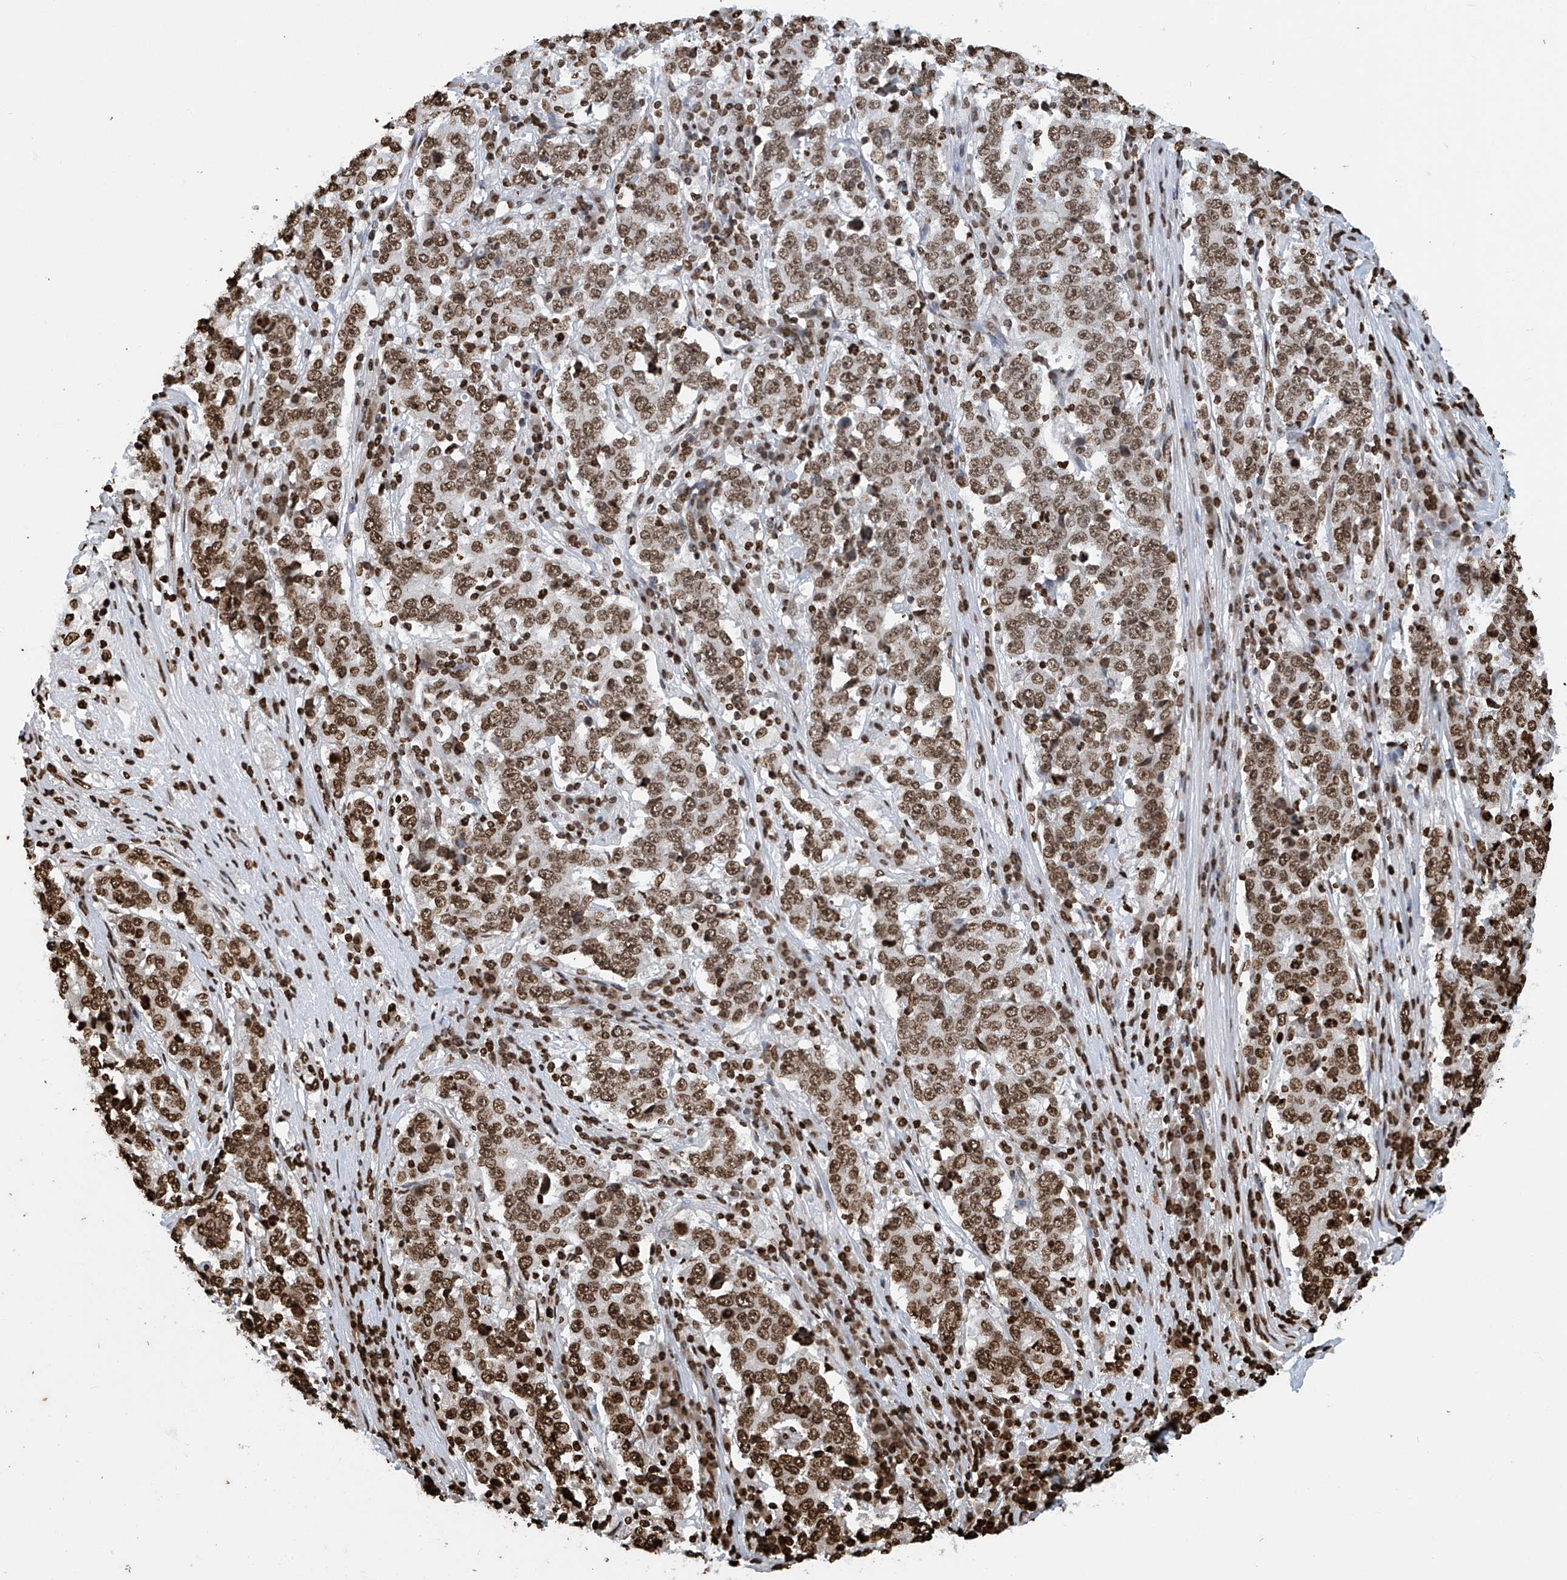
{"staining": {"intensity": "moderate", "quantity": ">75%", "location": "nuclear"}, "tissue": "stomach cancer", "cell_type": "Tumor cells", "image_type": "cancer", "snomed": [{"axis": "morphology", "description": "Adenocarcinoma, NOS"}, {"axis": "topography", "description": "Stomach"}], "caption": "Moderate nuclear protein positivity is identified in approximately >75% of tumor cells in stomach cancer (adenocarcinoma).", "gene": "DPPA2", "patient": {"sex": "male", "age": 59}}